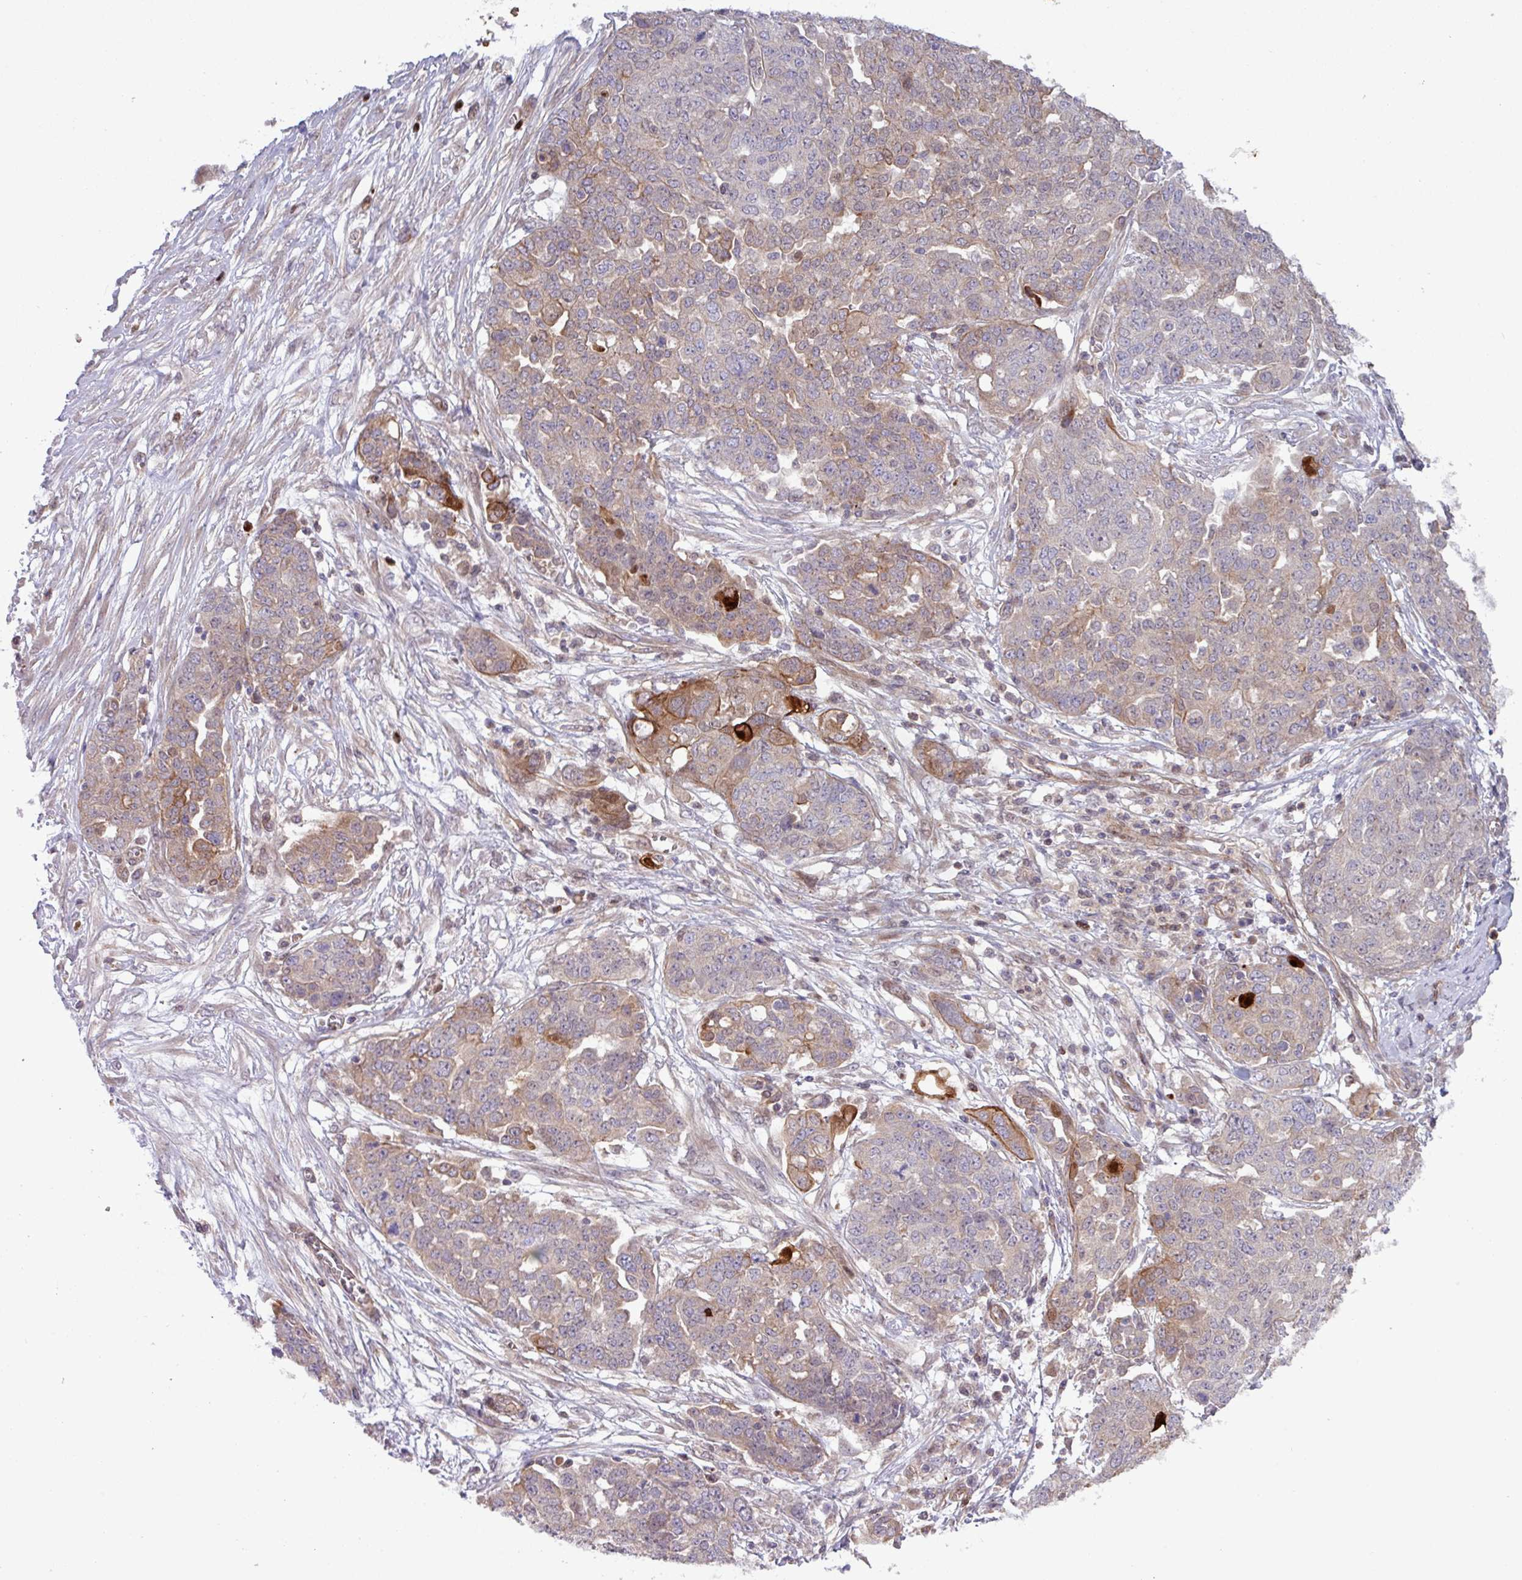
{"staining": {"intensity": "moderate", "quantity": "<25%", "location": "cytoplasmic/membranous"}, "tissue": "ovarian cancer", "cell_type": "Tumor cells", "image_type": "cancer", "snomed": [{"axis": "morphology", "description": "Cystadenocarcinoma, serous, NOS"}, {"axis": "topography", "description": "Soft tissue"}, {"axis": "topography", "description": "Ovary"}], "caption": "Protein expression analysis of ovarian cancer shows moderate cytoplasmic/membranous staining in about <25% of tumor cells.", "gene": "CNTRL", "patient": {"sex": "female", "age": 57}}